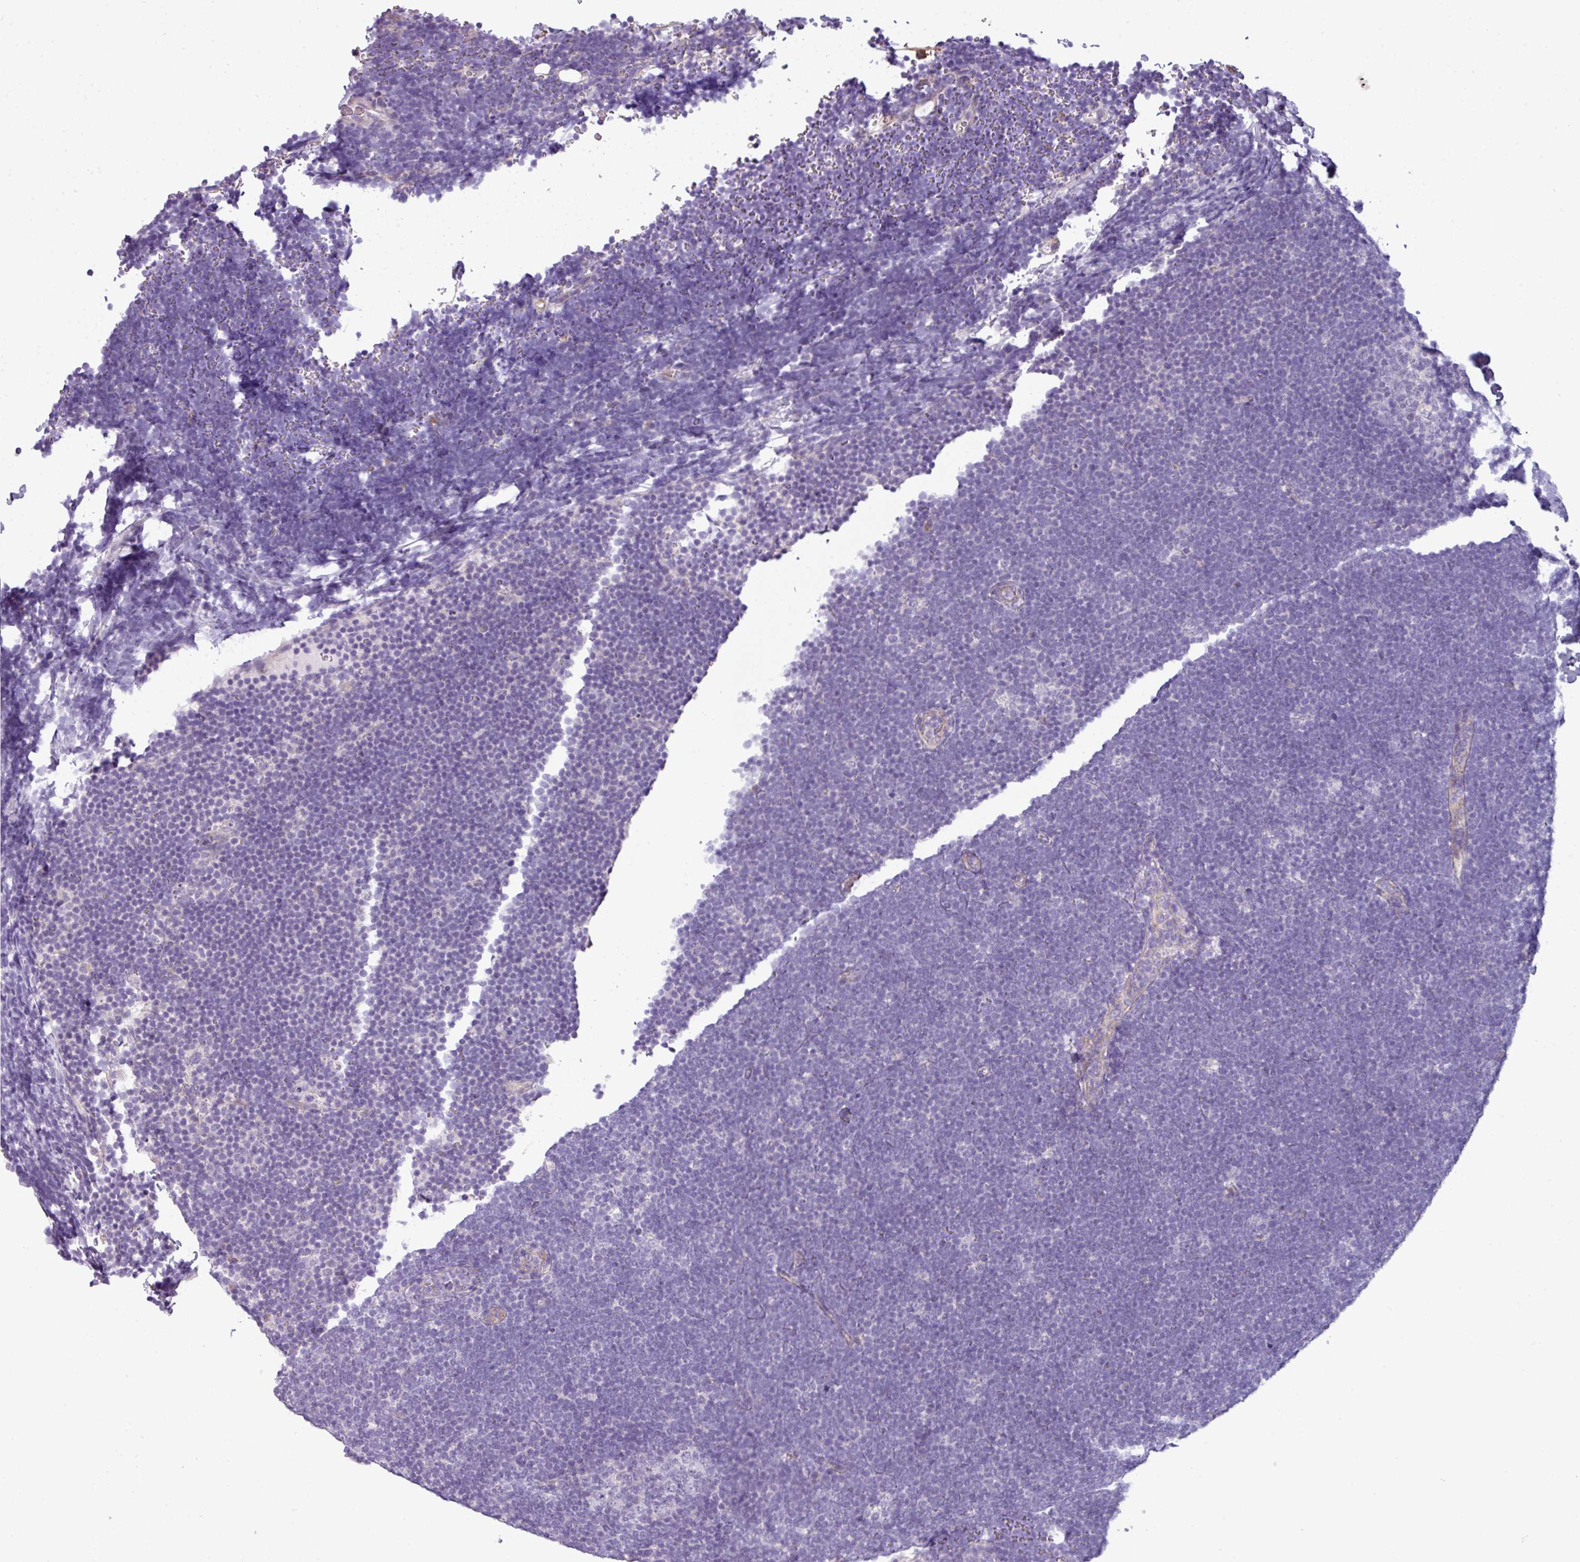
{"staining": {"intensity": "negative", "quantity": "none", "location": "none"}, "tissue": "lymphoma", "cell_type": "Tumor cells", "image_type": "cancer", "snomed": [{"axis": "morphology", "description": "Malignant lymphoma, non-Hodgkin's type, High grade"}, {"axis": "topography", "description": "Lymph node"}], "caption": "Immunohistochemical staining of lymphoma exhibits no significant staining in tumor cells. The staining is performed using DAB brown chromogen with nuclei counter-stained in using hematoxylin.", "gene": "TMEM178B", "patient": {"sex": "male", "age": 13}}